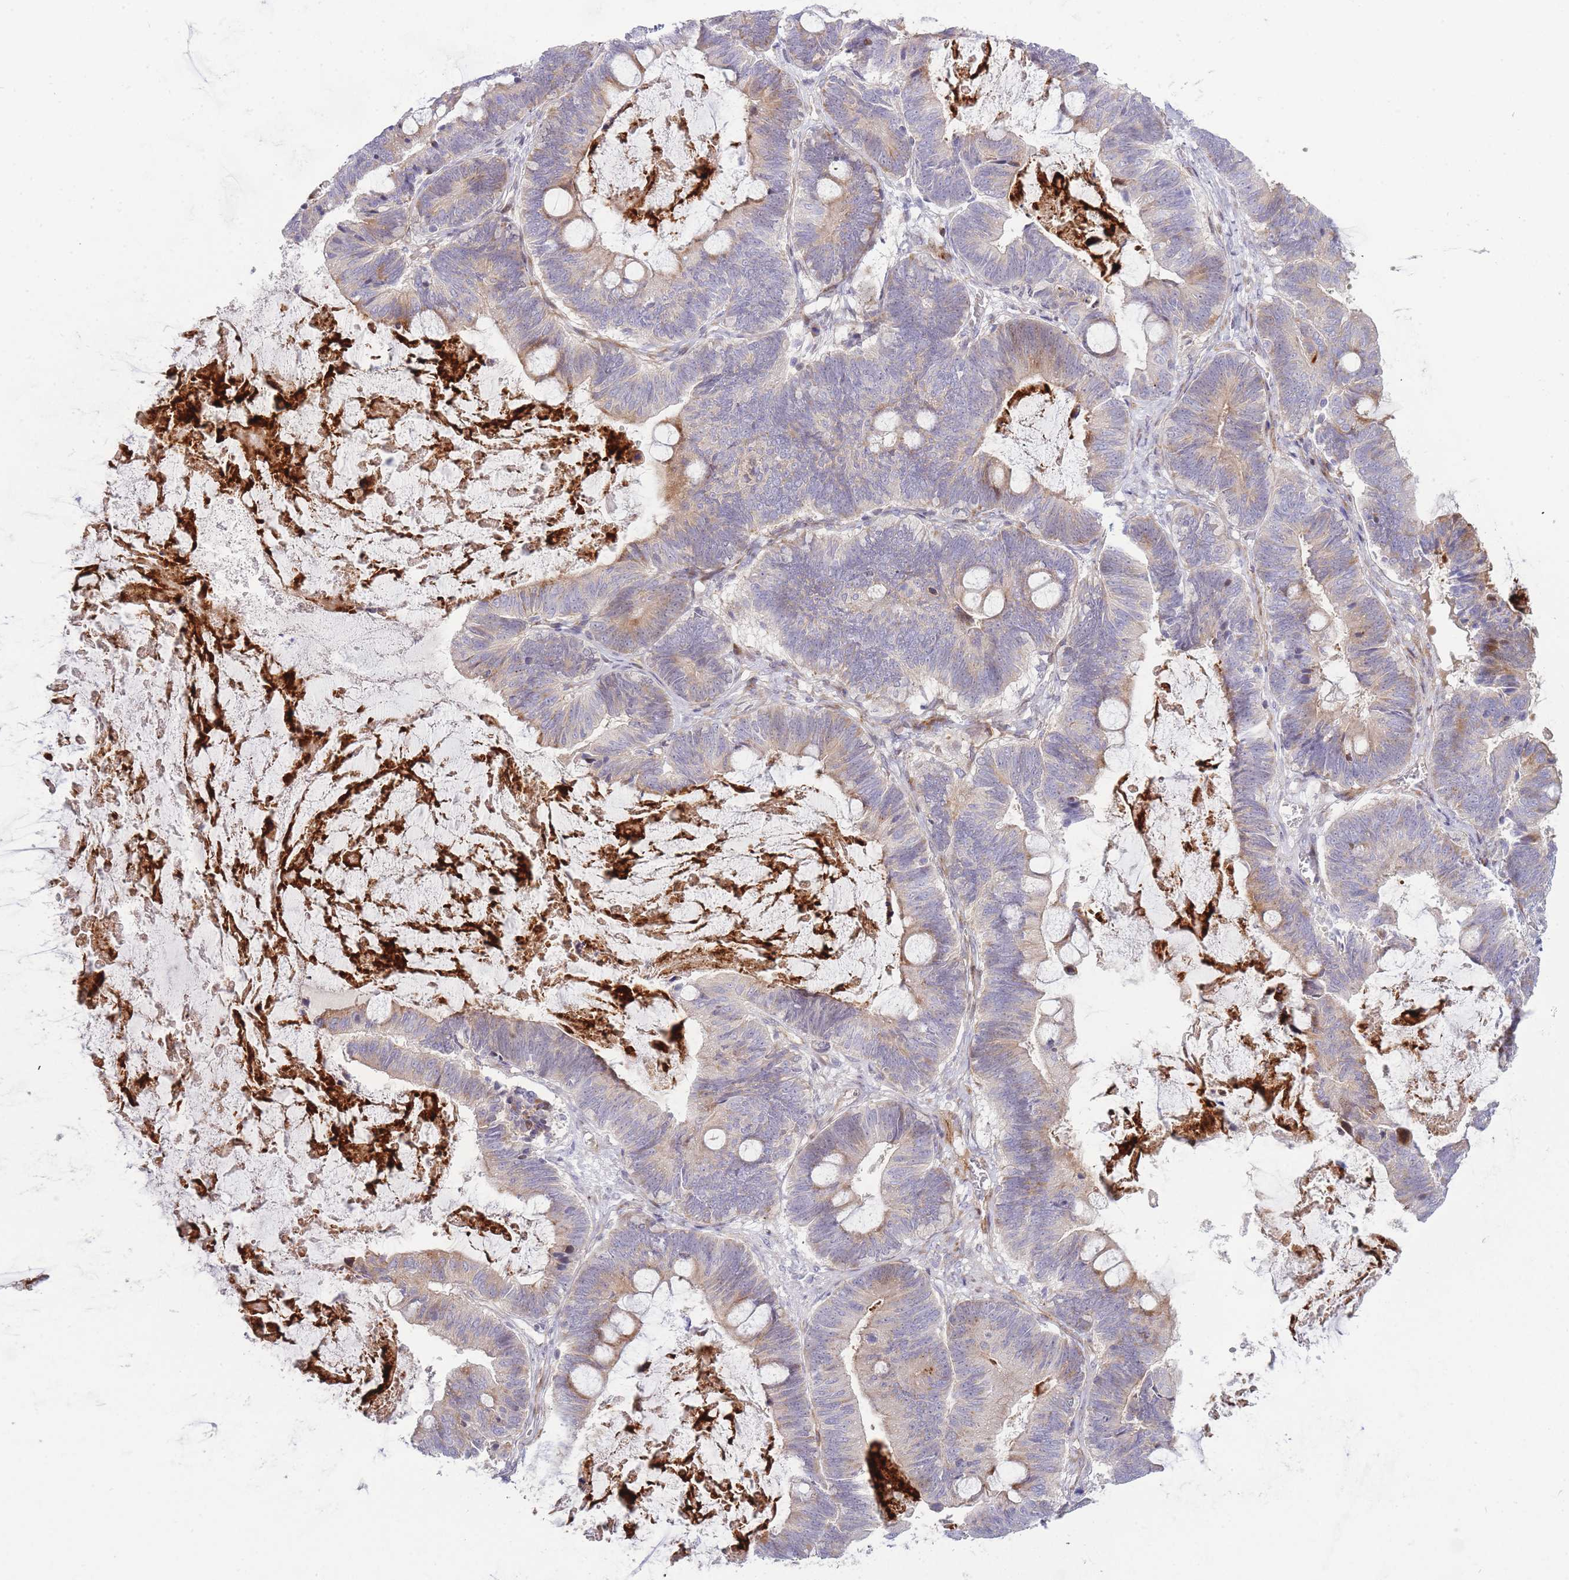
{"staining": {"intensity": "weak", "quantity": "<25%", "location": "cytoplasmic/membranous"}, "tissue": "ovarian cancer", "cell_type": "Tumor cells", "image_type": "cancer", "snomed": [{"axis": "morphology", "description": "Cystadenocarcinoma, mucinous, NOS"}, {"axis": "topography", "description": "Ovary"}], "caption": "High power microscopy photomicrograph of an immunohistochemistry micrograph of ovarian mucinous cystadenocarcinoma, revealing no significant positivity in tumor cells.", "gene": "ATP5MC2", "patient": {"sex": "female", "age": 61}}